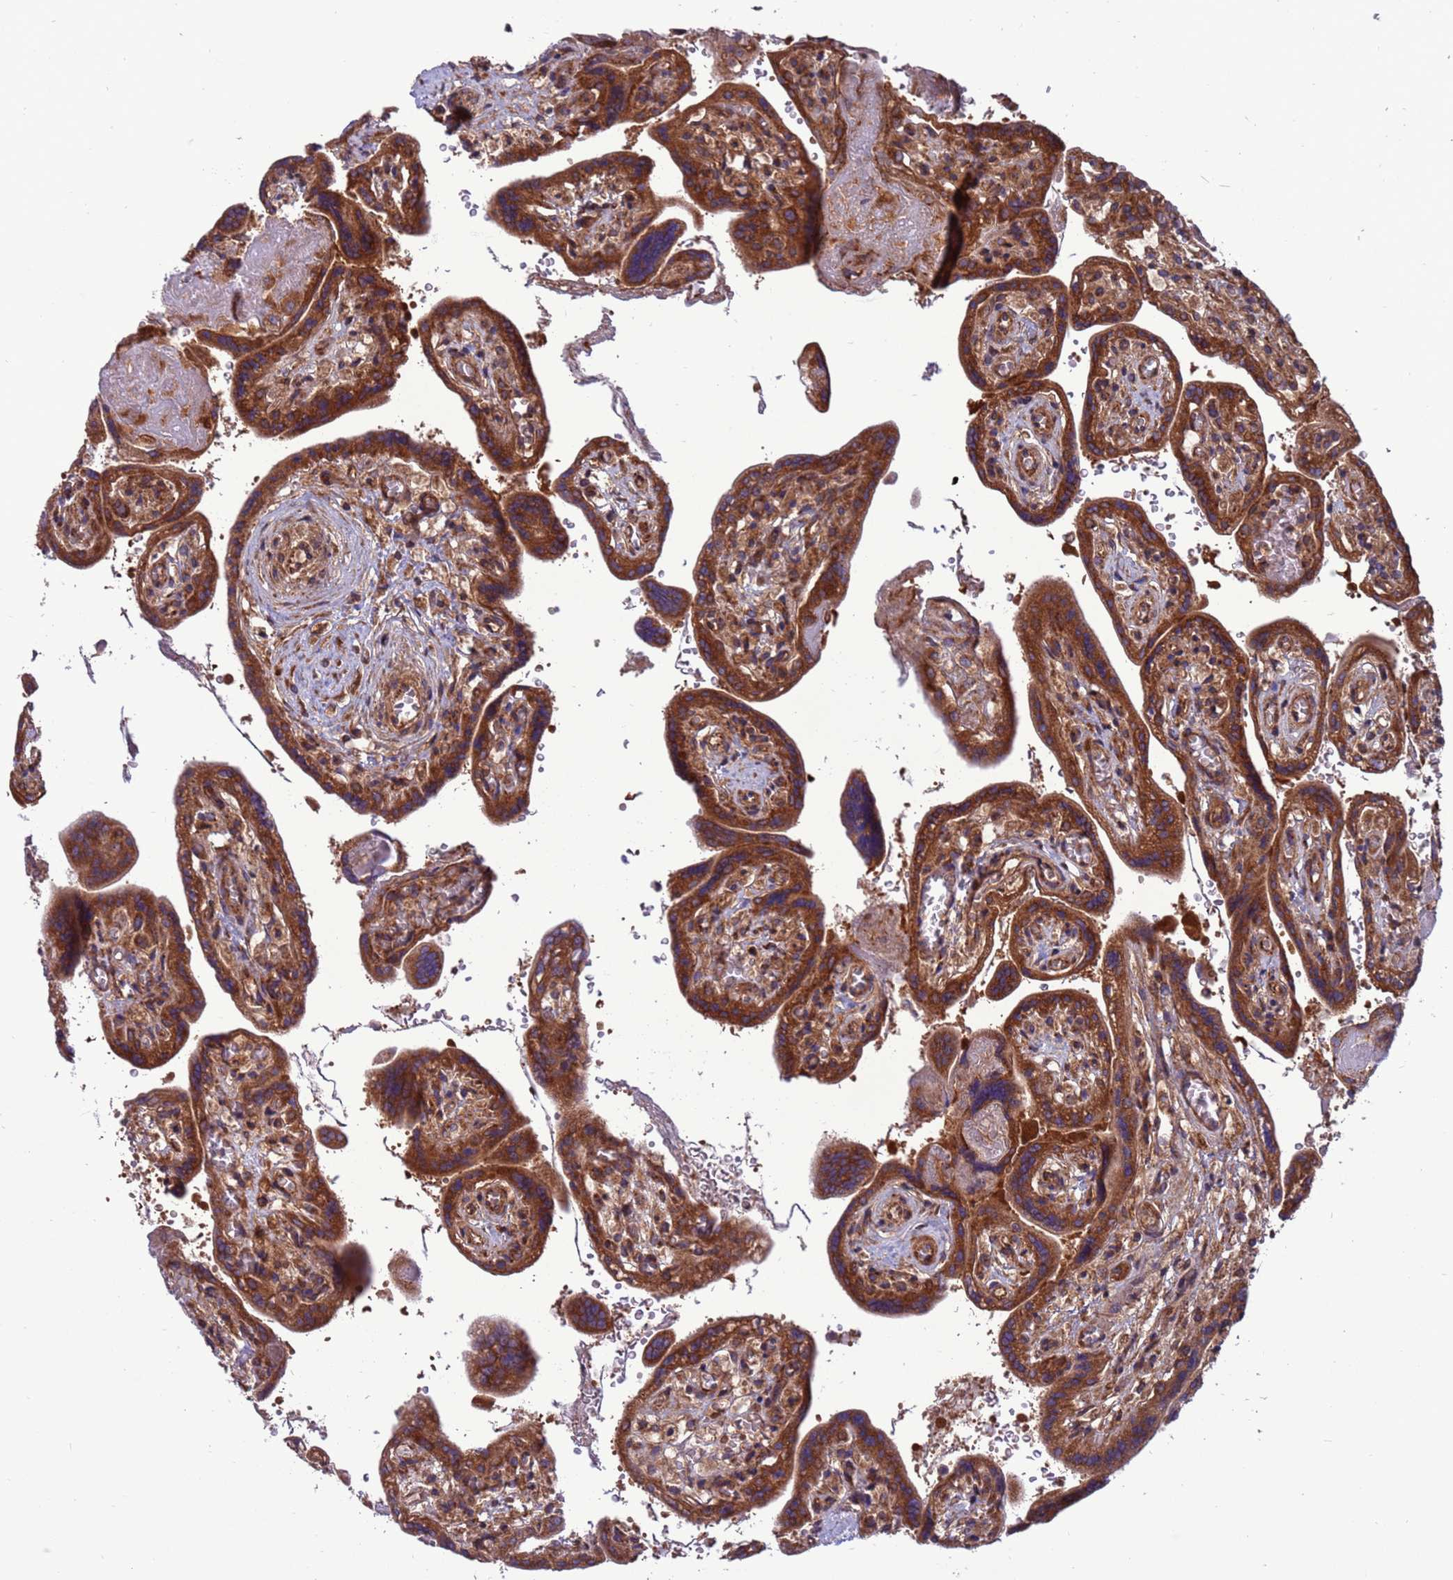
{"staining": {"intensity": "strong", "quantity": ">75%", "location": "cytoplasmic/membranous"}, "tissue": "placenta", "cell_type": "Trophoblastic cells", "image_type": "normal", "snomed": [{"axis": "morphology", "description": "Normal tissue, NOS"}, {"axis": "topography", "description": "Placenta"}], "caption": "This image displays immunohistochemistry staining of normal placenta, with high strong cytoplasmic/membranous expression in approximately >75% of trophoblastic cells.", "gene": "ZC3HAV1", "patient": {"sex": "female", "age": 37}}